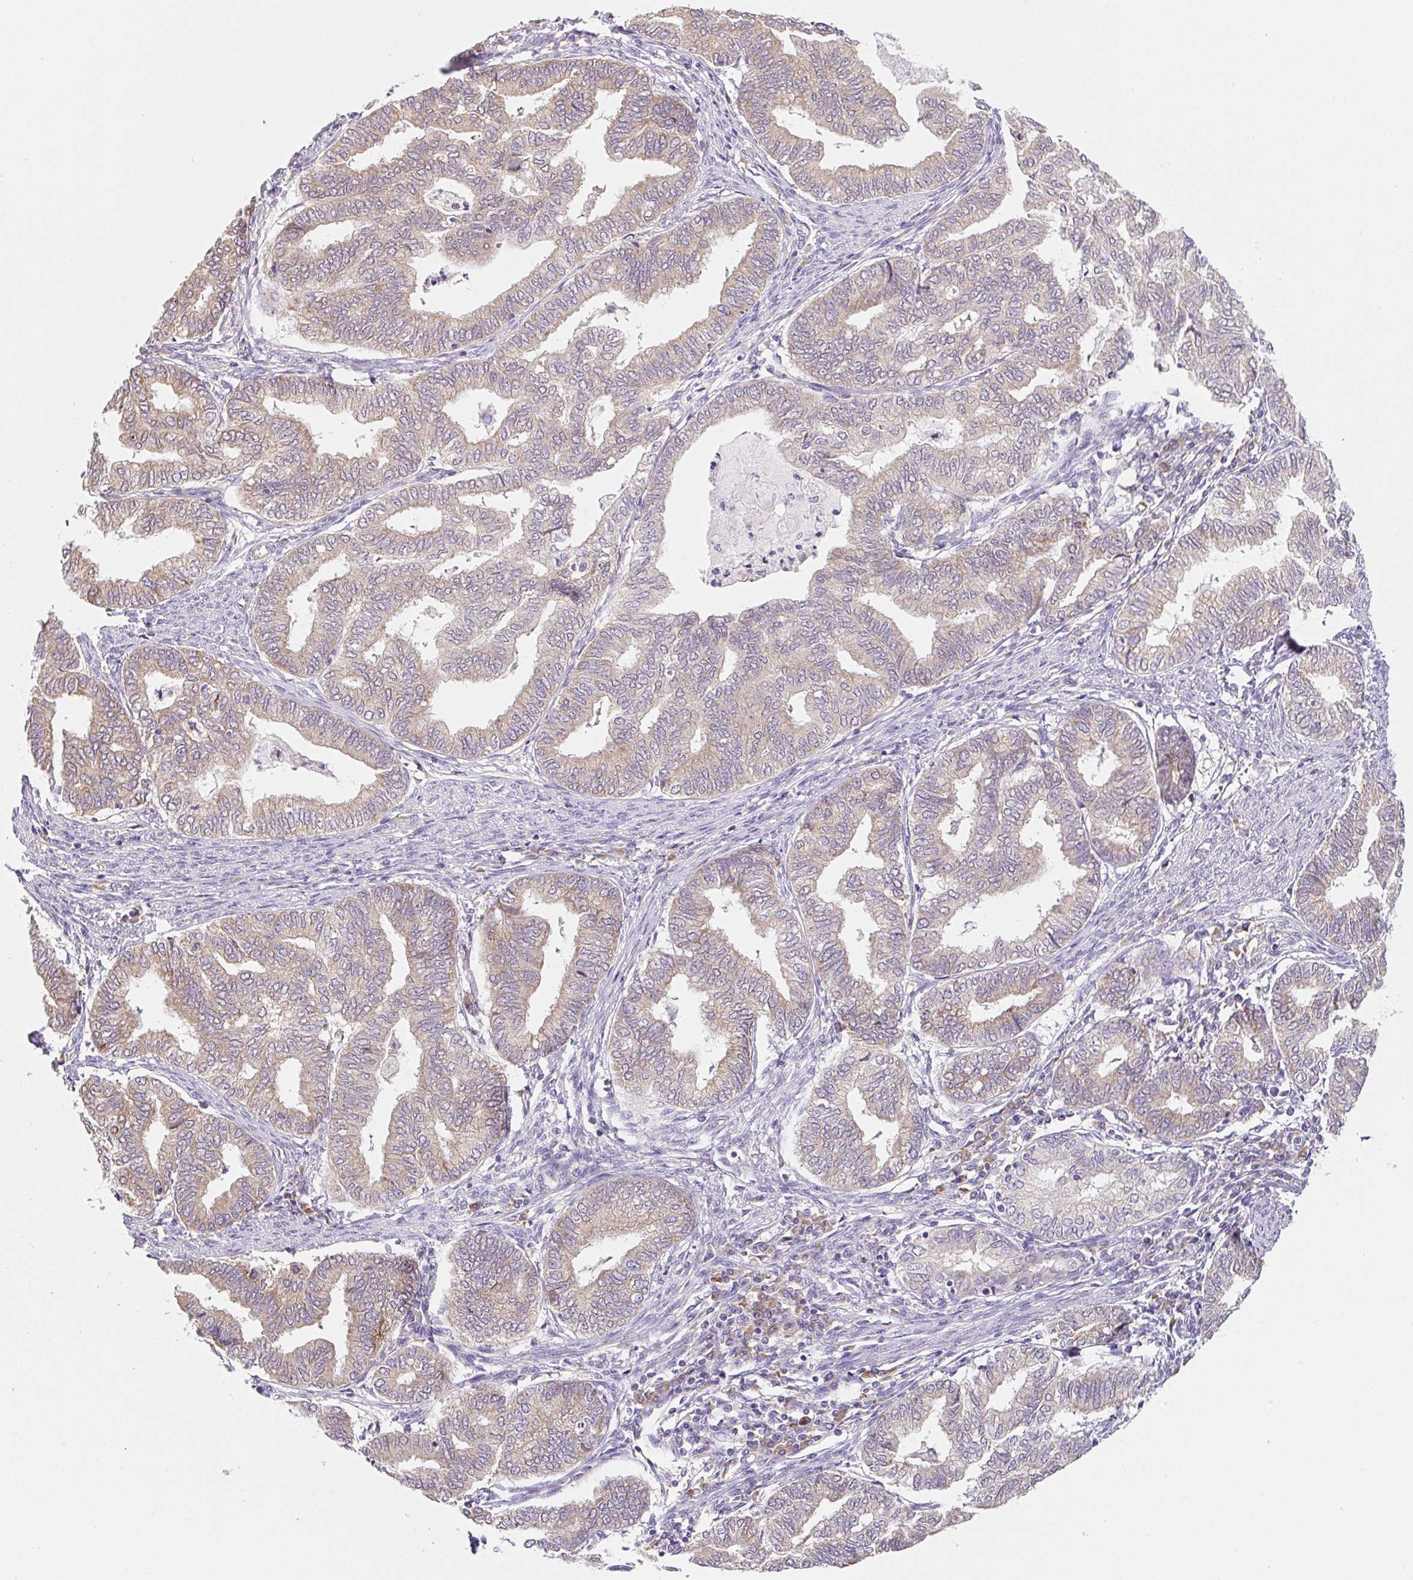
{"staining": {"intensity": "weak", "quantity": "25%-75%", "location": "cytoplasmic/membranous"}, "tissue": "endometrial cancer", "cell_type": "Tumor cells", "image_type": "cancer", "snomed": [{"axis": "morphology", "description": "Adenocarcinoma, NOS"}, {"axis": "topography", "description": "Endometrium"}], "caption": "Approximately 25%-75% of tumor cells in endometrial adenocarcinoma reveal weak cytoplasmic/membranous protein staining as visualized by brown immunohistochemical staining.", "gene": "RPL18A", "patient": {"sex": "female", "age": 79}}